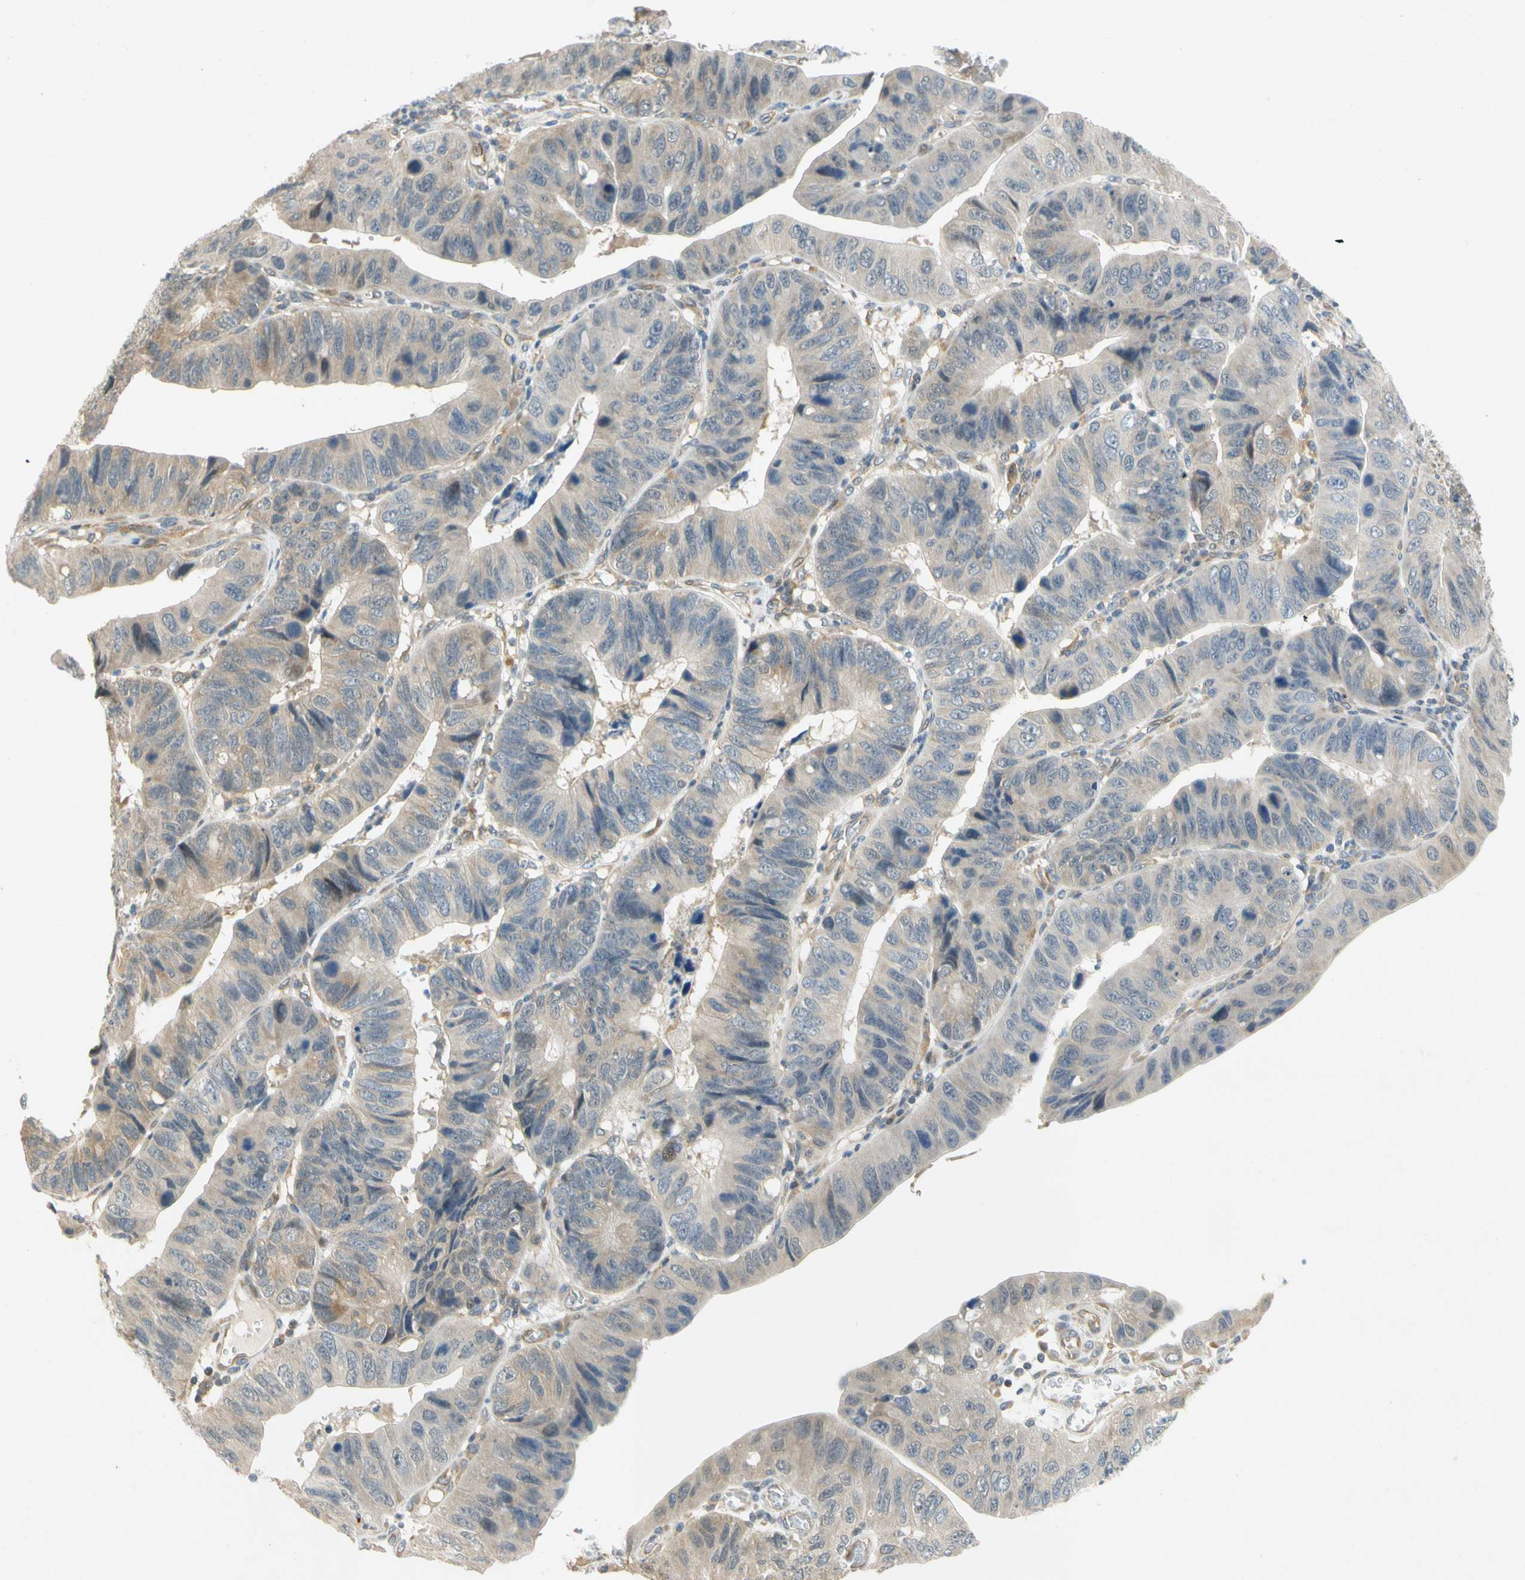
{"staining": {"intensity": "weak", "quantity": "25%-75%", "location": "cytoplasmic/membranous"}, "tissue": "stomach cancer", "cell_type": "Tumor cells", "image_type": "cancer", "snomed": [{"axis": "morphology", "description": "Adenocarcinoma, NOS"}, {"axis": "topography", "description": "Stomach"}], "caption": "A brown stain highlights weak cytoplasmic/membranous positivity of a protein in stomach adenocarcinoma tumor cells.", "gene": "GATD1", "patient": {"sex": "male", "age": 59}}